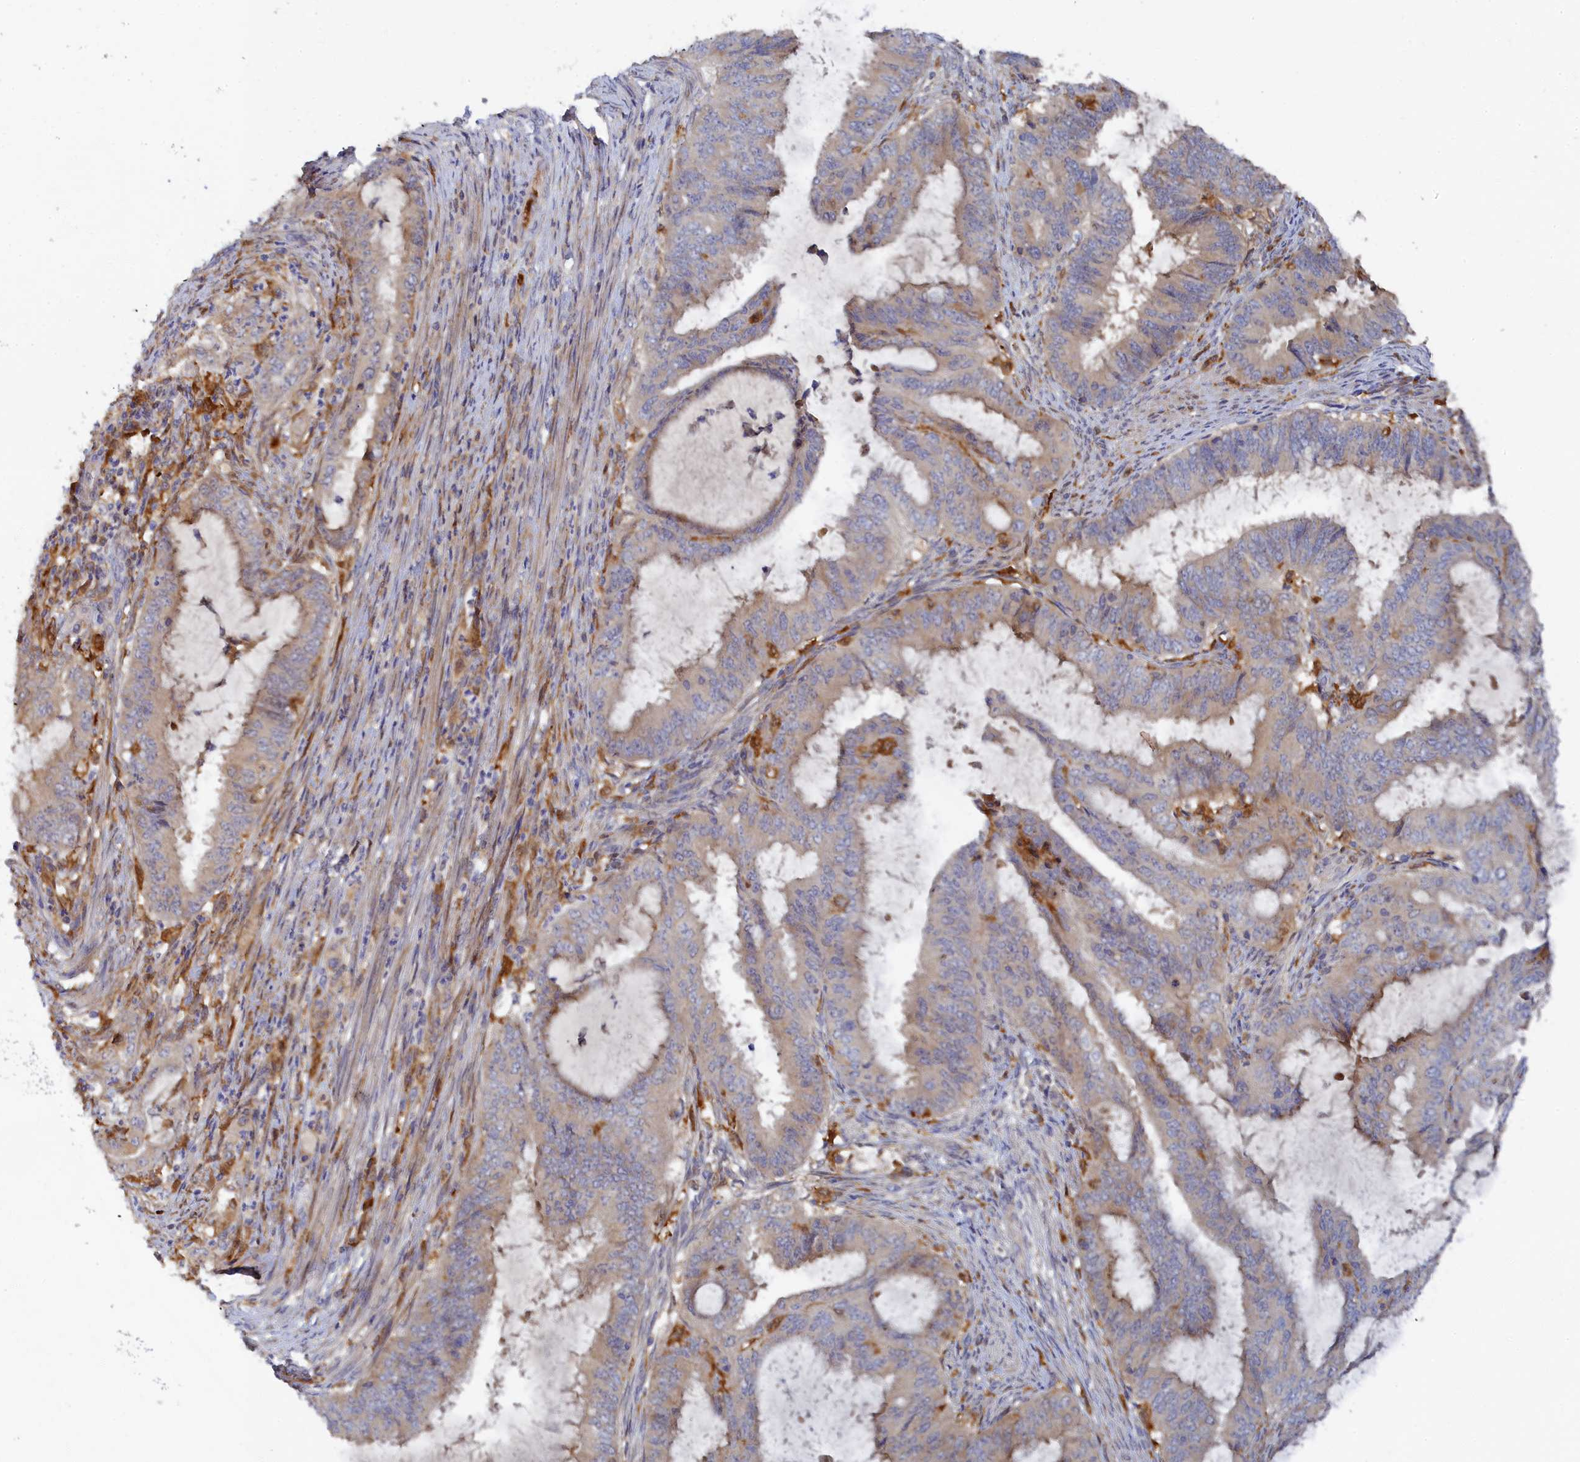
{"staining": {"intensity": "weak", "quantity": "<25%", "location": "cytoplasmic/membranous"}, "tissue": "endometrial cancer", "cell_type": "Tumor cells", "image_type": "cancer", "snomed": [{"axis": "morphology", "description": "Adenocarcinoma, NOS"}, {"axis": "topography", "description": "Endometrium"}], "caption": "High power microscopy photomicrograph of an immunohistochemistry (IHC) micrograph of endometrial adenocarcinoma, revealing no significant positivity in tumor cells. (DAB immunohistochemistry (IHC) visualized using brightfield microscopy, high magnification).", "gene": "SPATA5L1", "patient": {"sex": "female", "age": 51}}